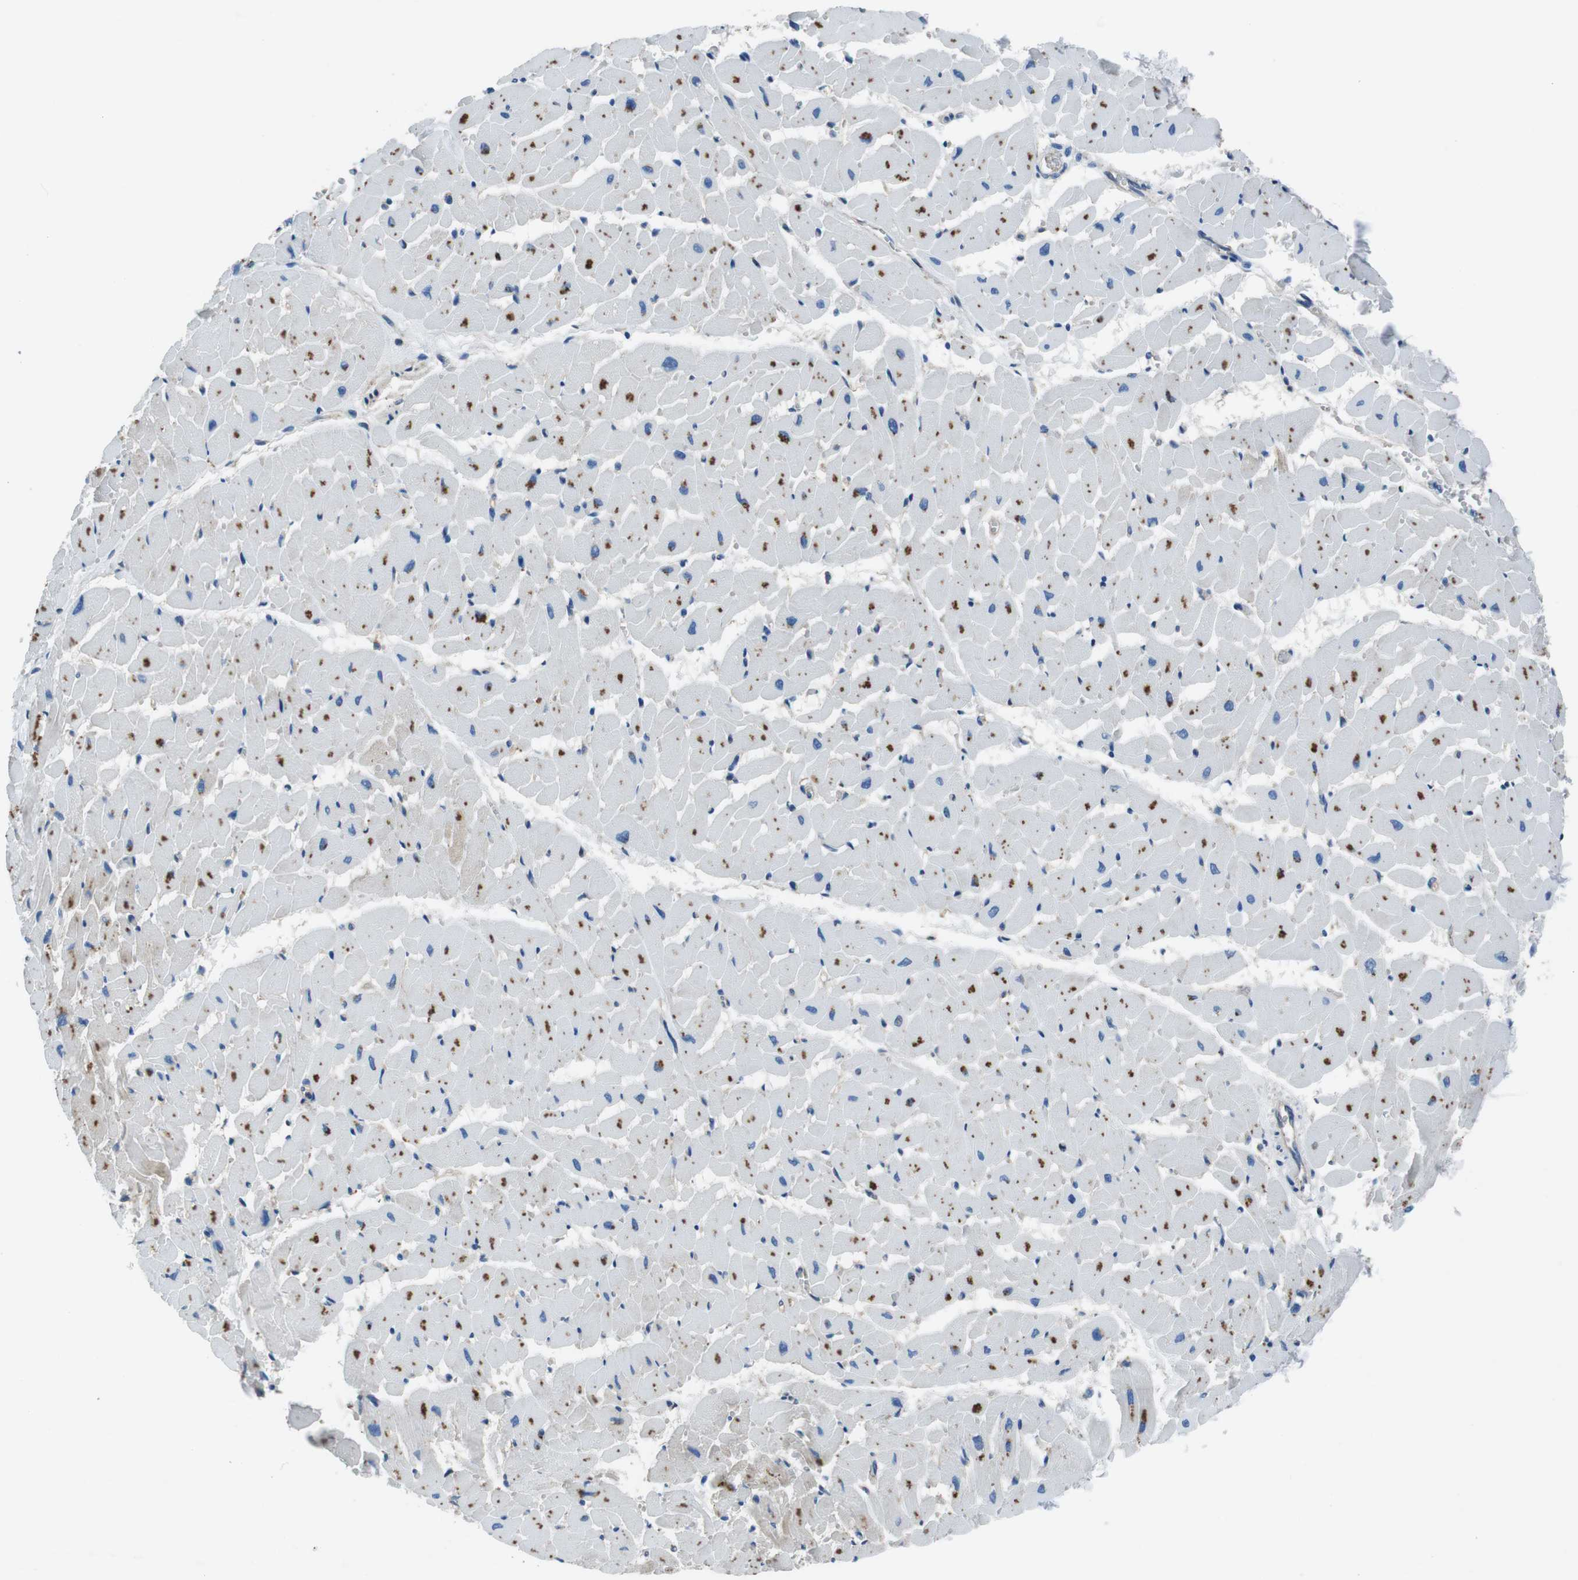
{"staining": {"intensity": "negative", "quantity": "none", "location": "none"}, "tissue": "heart muscle", "cell_type": "Cardiomyocytes", "image_type": "normal", "snomed": [{"axis": "morphology", "description": "Normal tissue, NOS"}, {"axis": "topography", "description": "Heart"}], "caption": "Immunohistochemistry histopathology image of unremarkable heart muscle: human heart muscle stained with DAB (3,3'-diaminobenzidine) reveals no significant protein expression in cardiomyocytes.", "gene": "TULP3", "patient": {"sex": "female", "age": 19}}